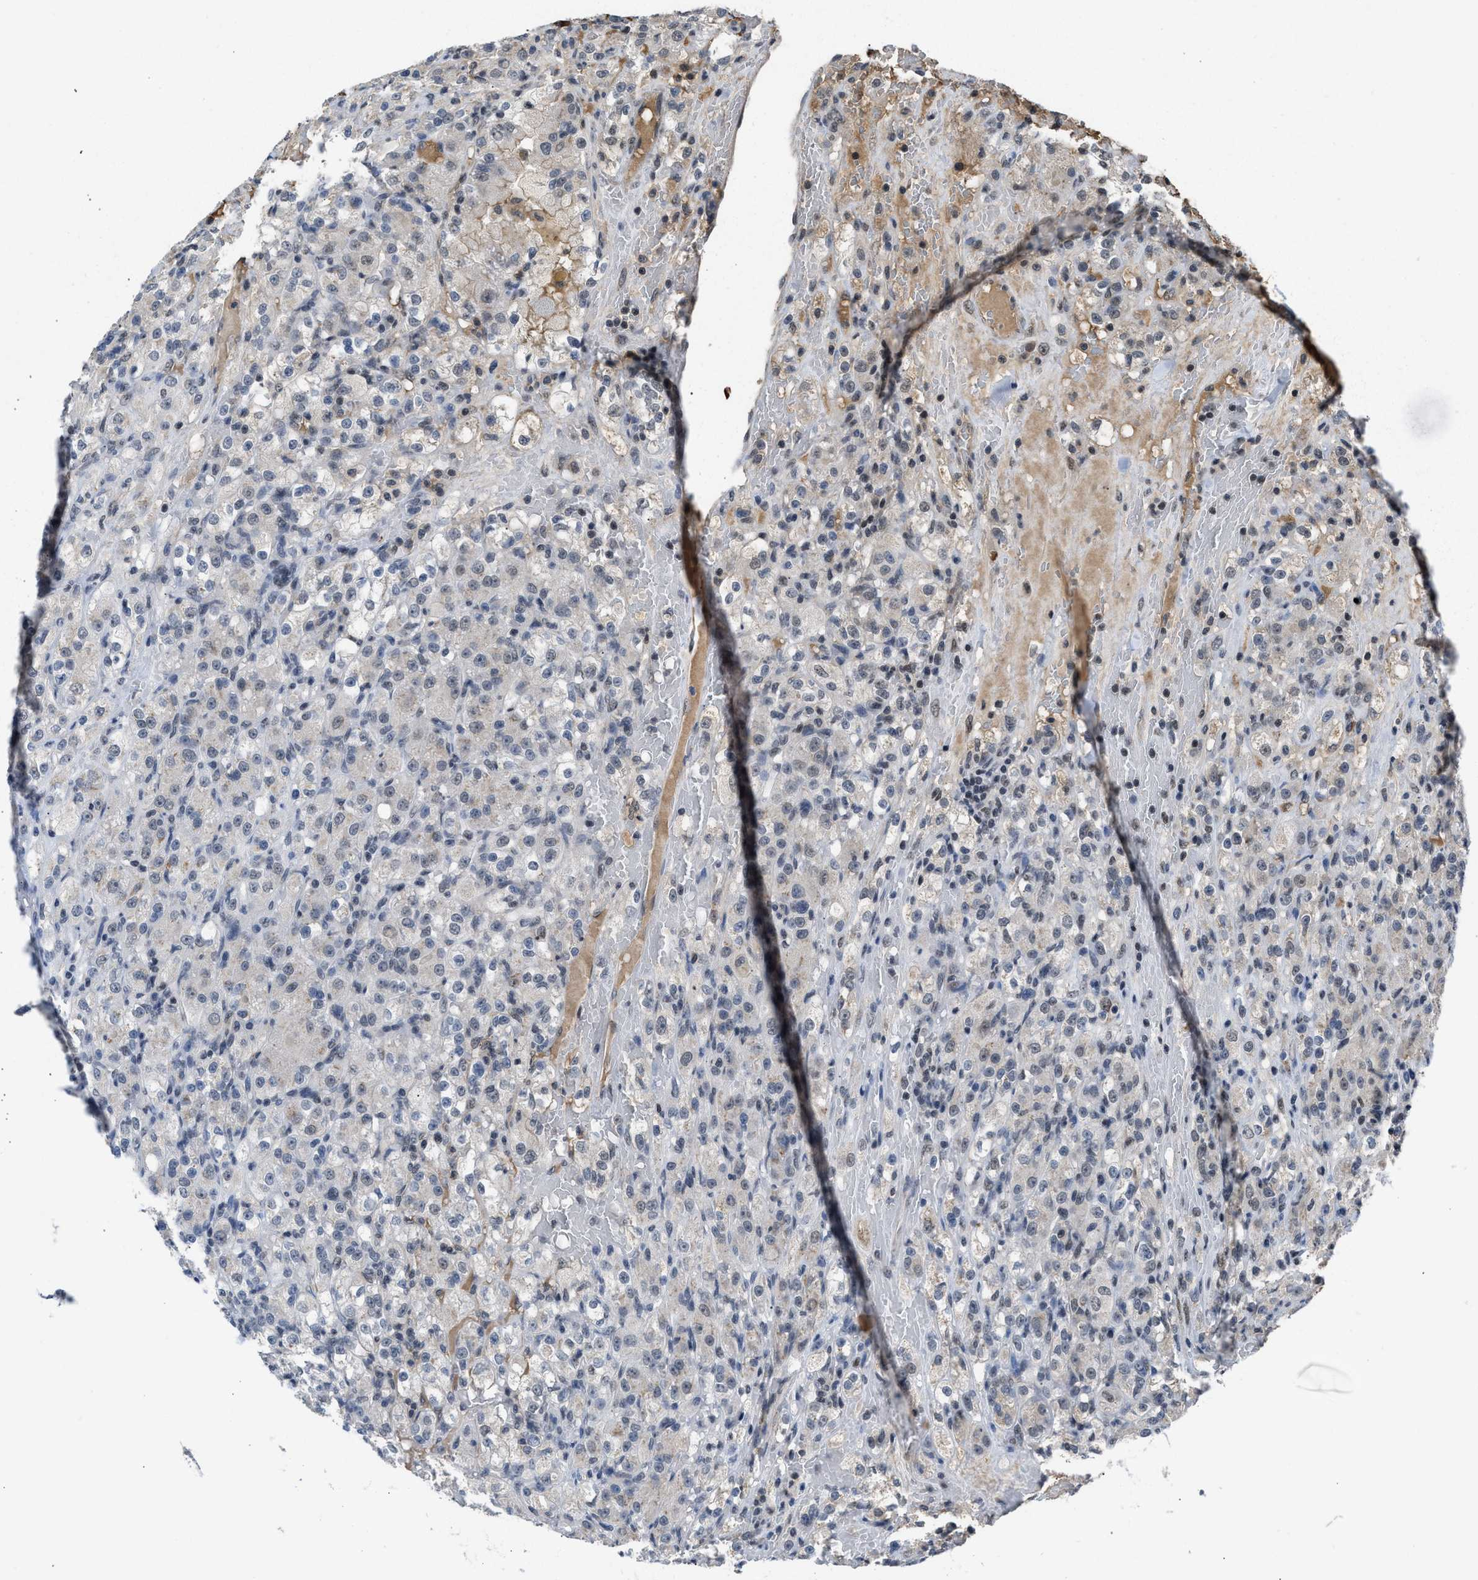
{"staining": {"intensity": "weak", "quantity": "<25%", "location": "nuclear"}, "tissue": "renal cancer", "cell_type": "Tumor cells", "image_type": "cancer", "snomed": [{"axis": "morphology", "description": "Normal tissue, NOS"}, {"axis": "morphology", "description": "Adenocarcinoma, NOS"}, {"axis": "topography", "description": "Kidney"}], "caption": "IHC of human adenocarcinoma (renal) displays no expression in tumor cells. The staining was performed using DAB to visualize the protein expression in brown, while the nuclei were stained in blue with hematoxylin (Magnification: 20x).", "gene": "TERF2IP", "patient": {"sex": "male", "age": 61}}